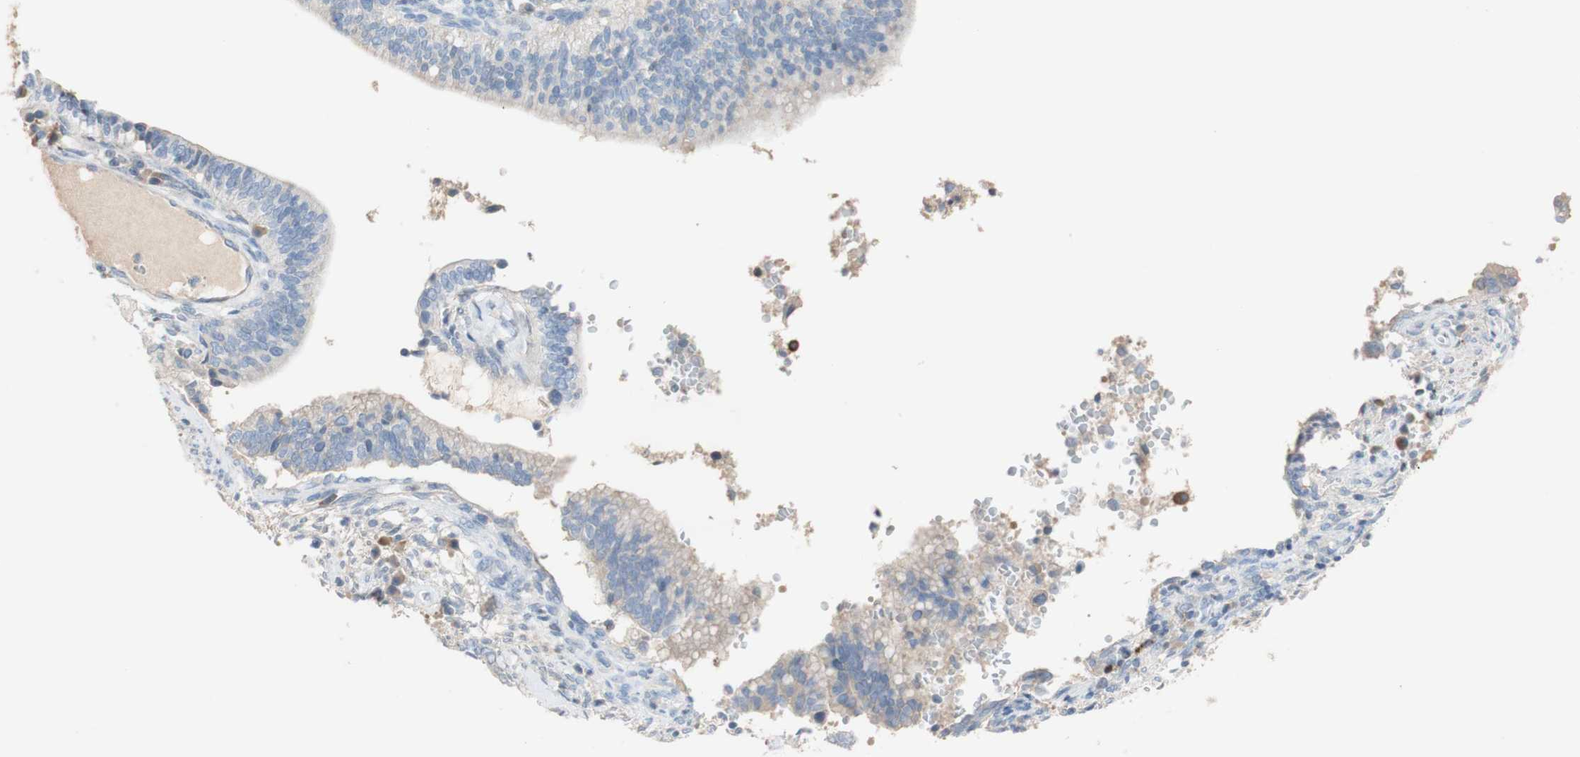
{"staining": {"intensity": "weak", "quantity": ">75%", "location": "cytoplasmic/membranous"}, "tissue": "cervical cancer", "cell_type": "Tumor cells", "image_type": "cancer", "snomed": [{"axis": "morphology", "description": "Adenocarcinoma, NOS"}, {"axis": "topography", "description": "Cervix"}], "caption": "Weak cytoplasmic/membranous positivity is present in about >75% of tumor cells in cervical cancer (adenocarcinoma). (DAB = brown stain, brightfield microscopy at high magnification).", "gene": "PACSIN1", "patient": {"sex": "female", "age": 44}}